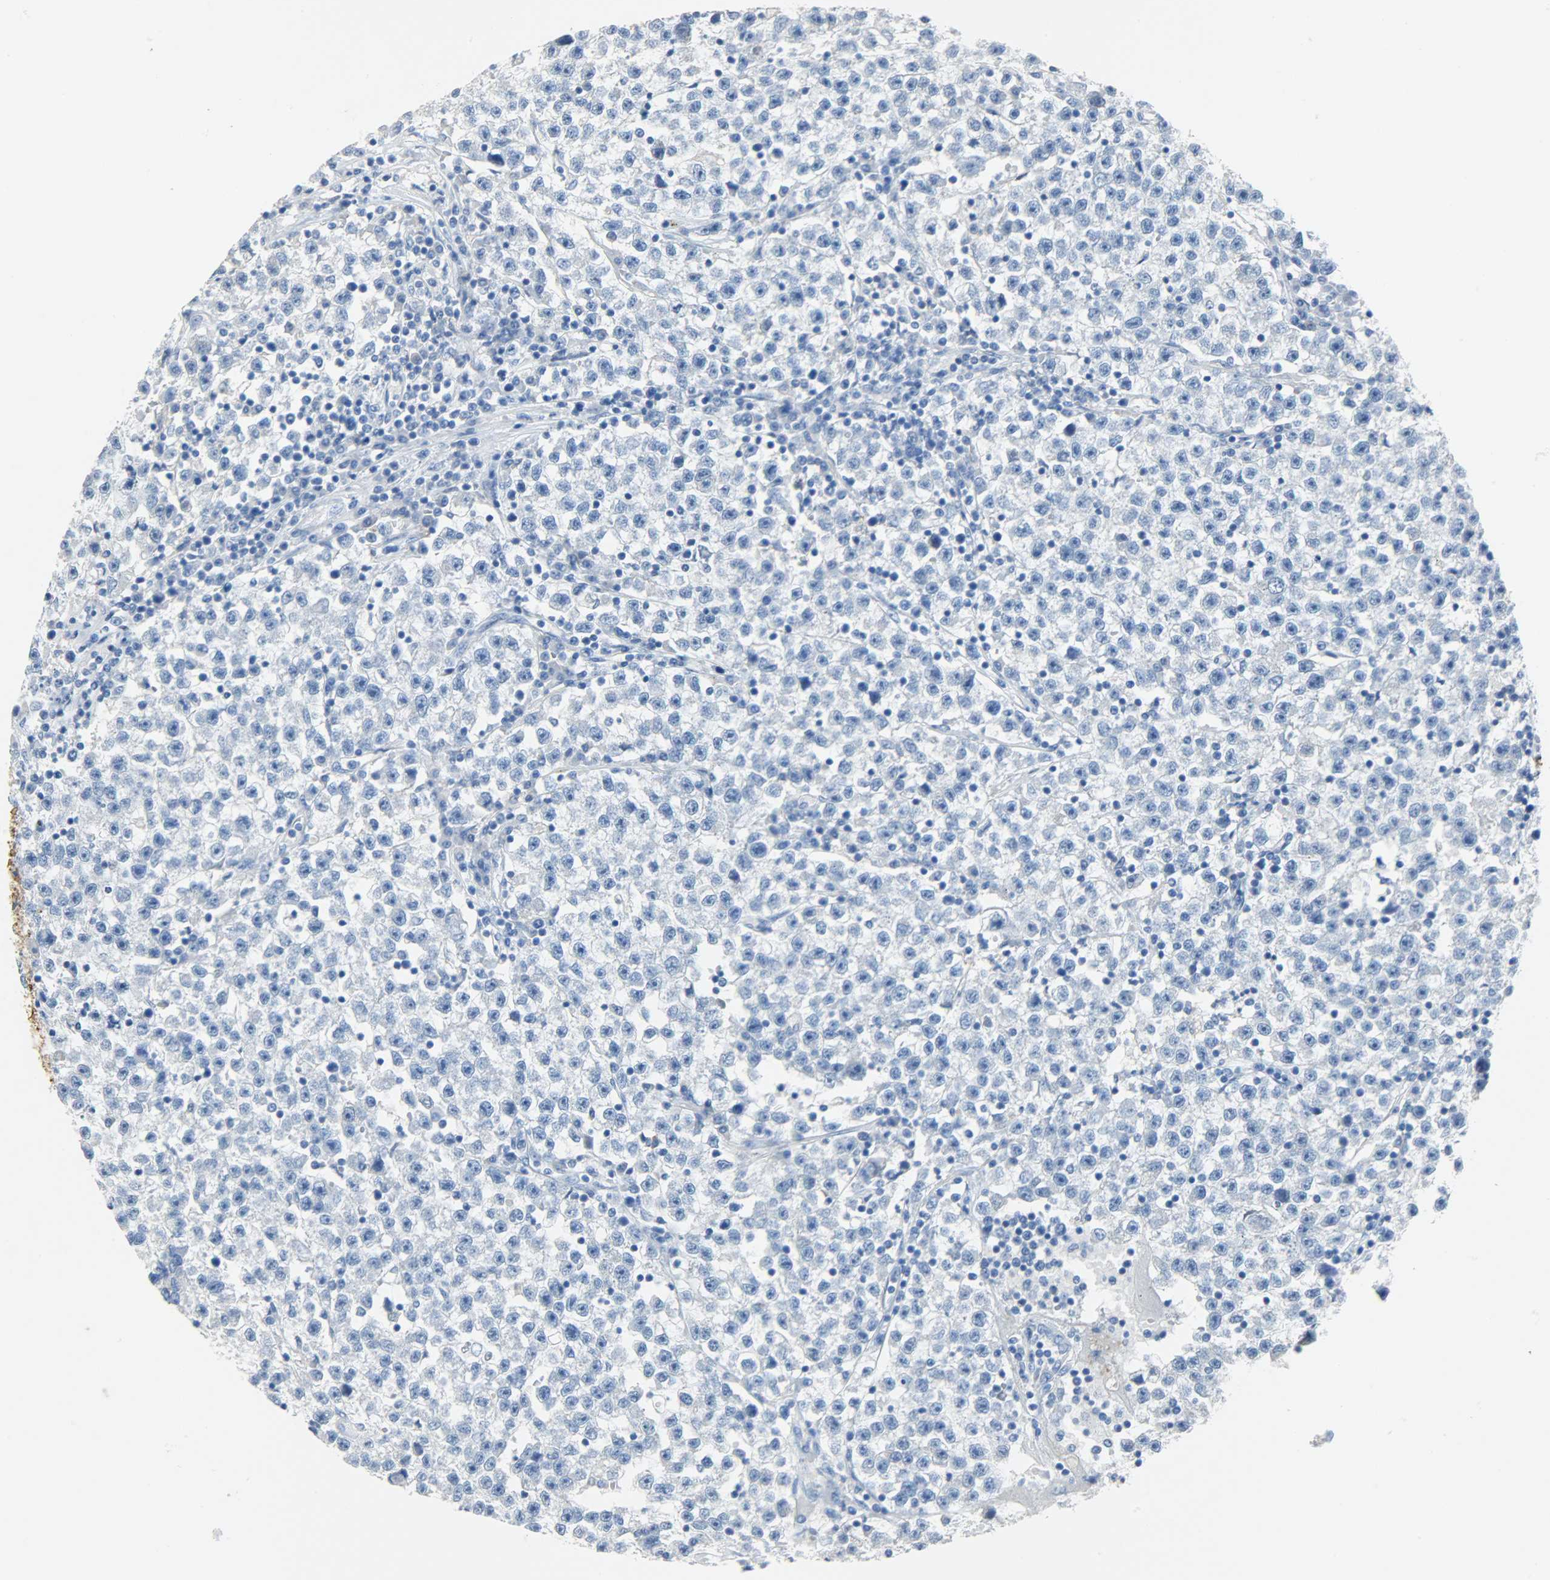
{"staining": {"intensity": "negative", "quantity": "none", "location": "none"}, "tissue": "testis cancer", "cell_type": "Tumor cells", "image_type": "cancer", "snomed": [{"axis": "morphology", "description": "Seminoma, NOS"}, {"axis": "topography", "description": "Testis"}], "caption": "Seminoma (testis) was stained to show a protein in brown. There is no significant staining in tumor cells. (DAB (3,3'-diaminobenzidine) immunohistochemistry visualized using brightfield microscopy, high magnification).", "gene": "CRP", "patient": {"sex": "male", "age": 22}}